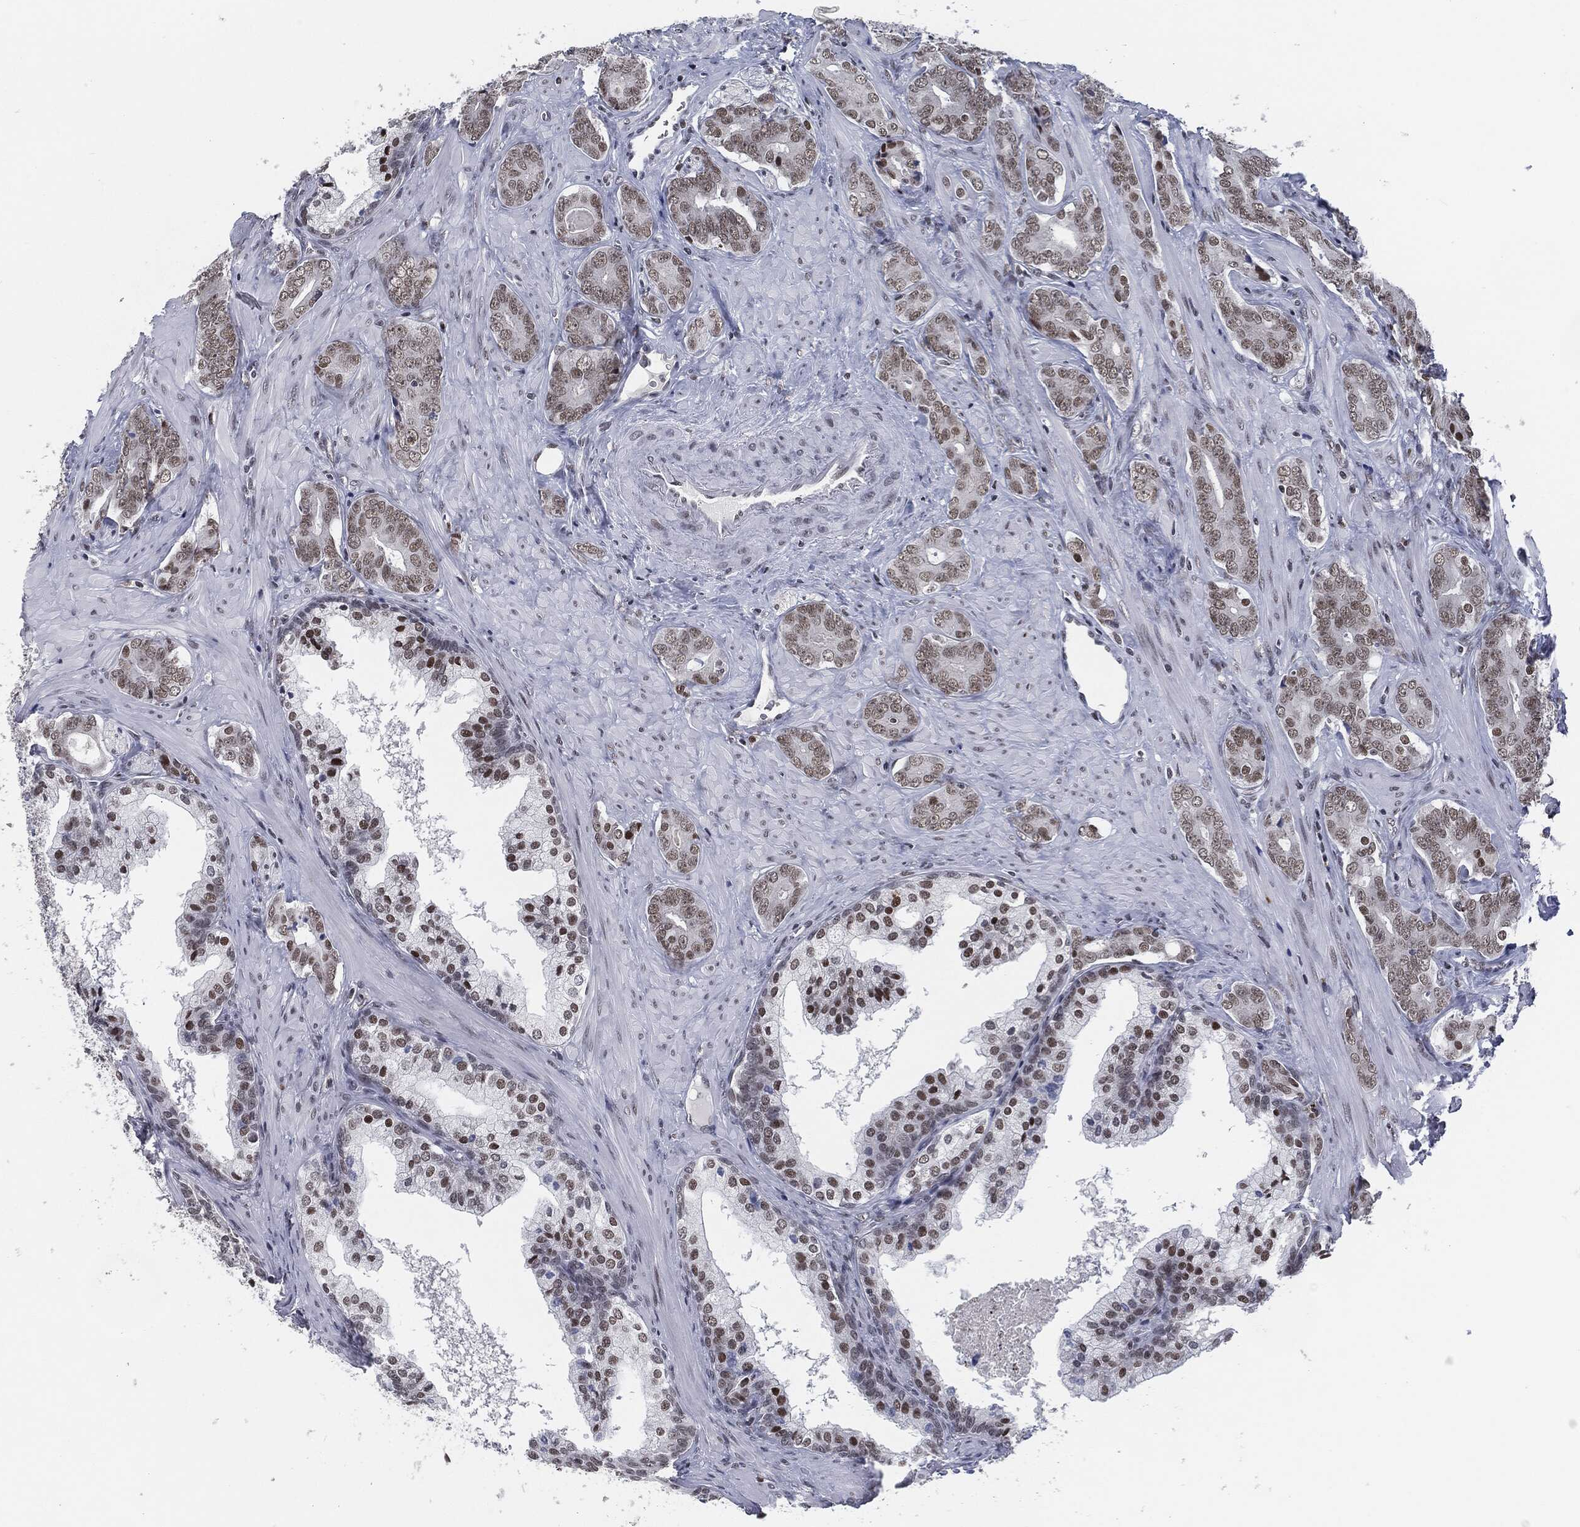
{"staining": {"intensity": "weak", "quantity": "25%-75%", "location": "nuclear"}, "tissue": "prostate cancer", "cell_type": "Tumor cells", "image_type": "cancer", "snomed": [{"axis": "morphology", "description": "Adenocarcinoma, NOS"}, {"axis": "topography", "description": "Prostate"}], "caption": "High-power microscopy captured an immunohistochemistry micrograph of adenocarcinoma (prostate), revealing weak nuclear staining in about 25%-75% of tumor cells. The staining was performed using DAB to visualize the protein expression in brown, while the nuclei were stained in blue with hematoxylin (Magnification: 20x).", "gene": "ANXA1", "patient": {"sex": "male", "age": 55}}